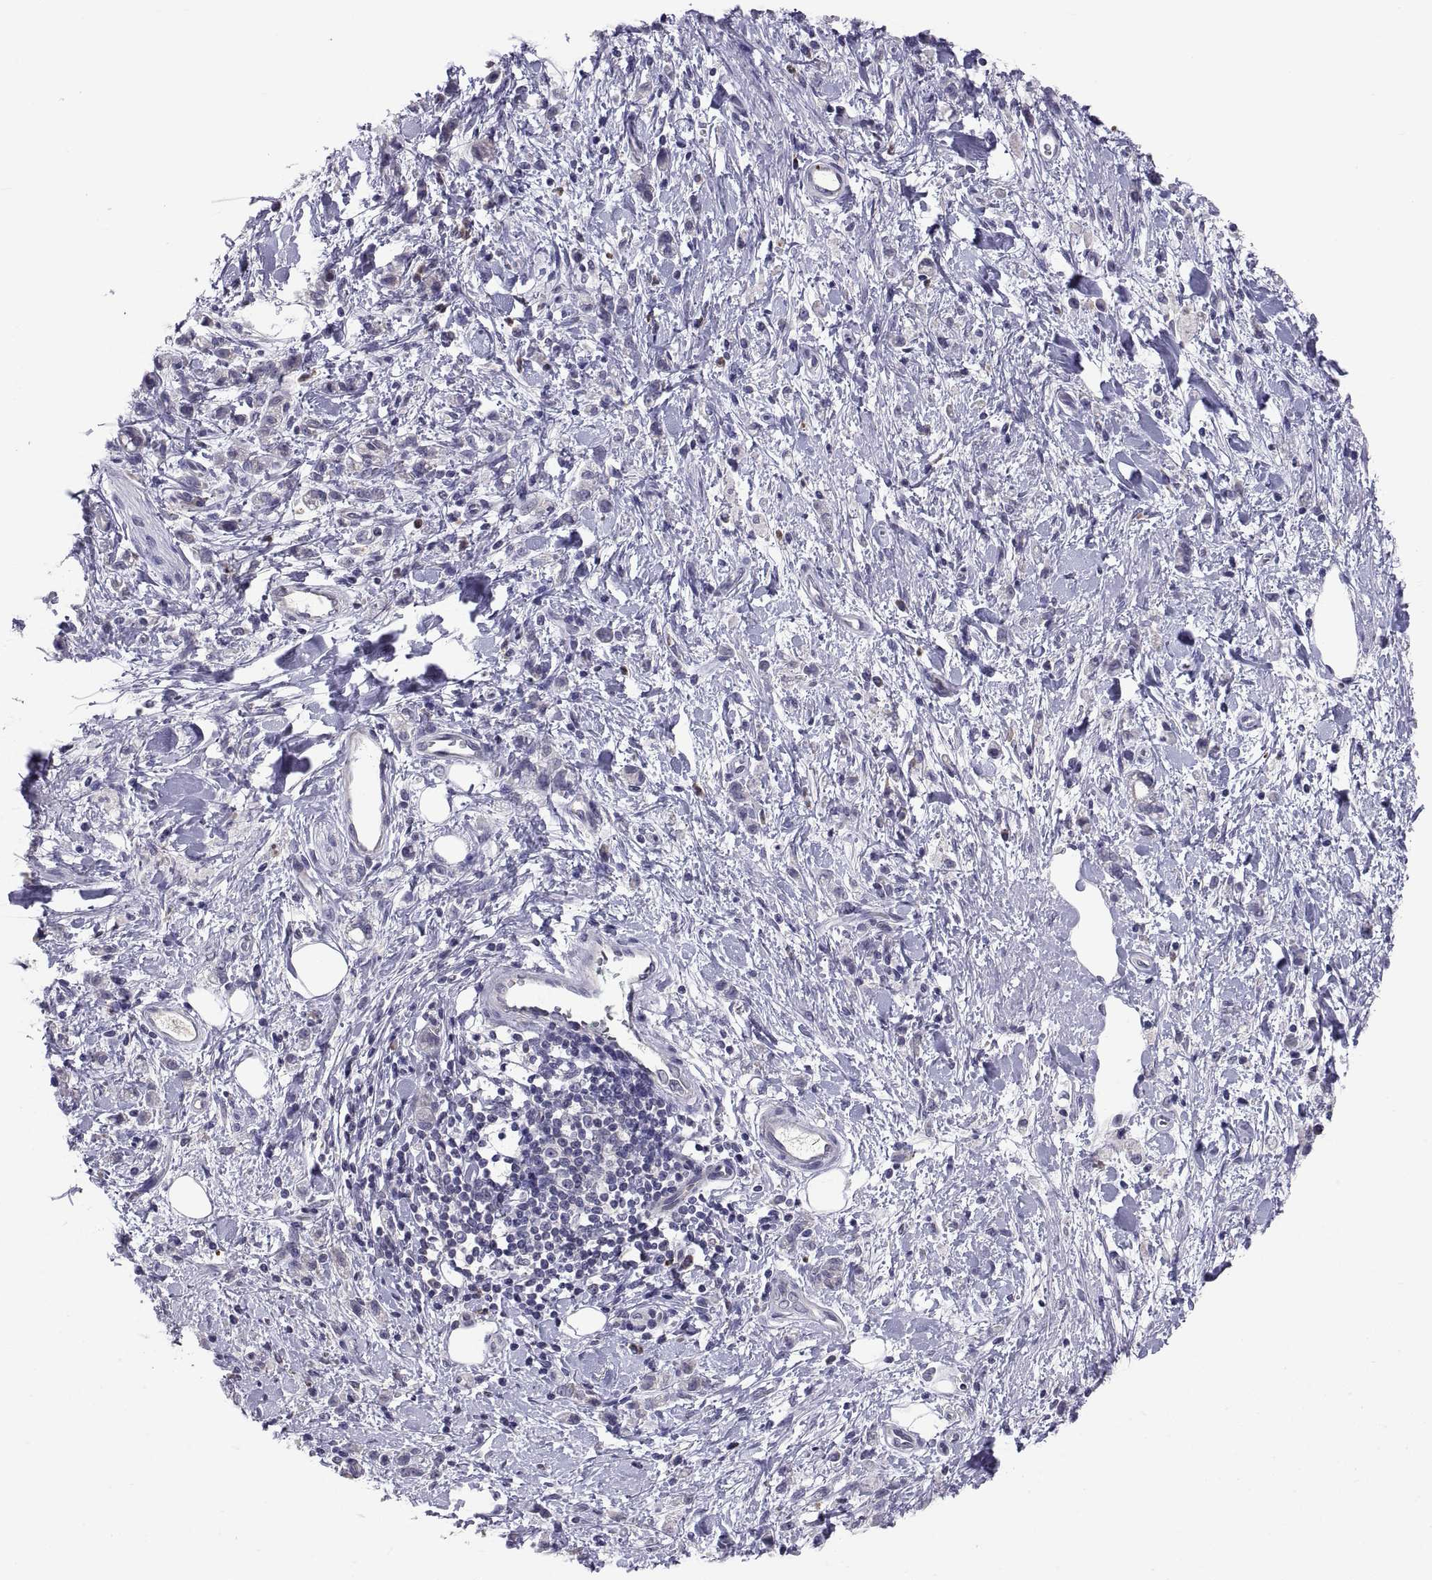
{"staining": {"intensity": "negative", "quantity": "none", "location": "none"}, "tissue": "stomach cancer", "cell_type": "Tumor cells", "image_type": "cancer", "snomed": [{"axis": "morphology", "description": "Adenocarcinoma, NOS"}, {"axis": "topography", "description": "Stomach"}], "caption": "This is an IHC photomicrograph of human adenocarcinoma (stomach). There is no staining in tumor cells.", "gene": "PKP1", "patient": {"sex": "male", "age": 77}}